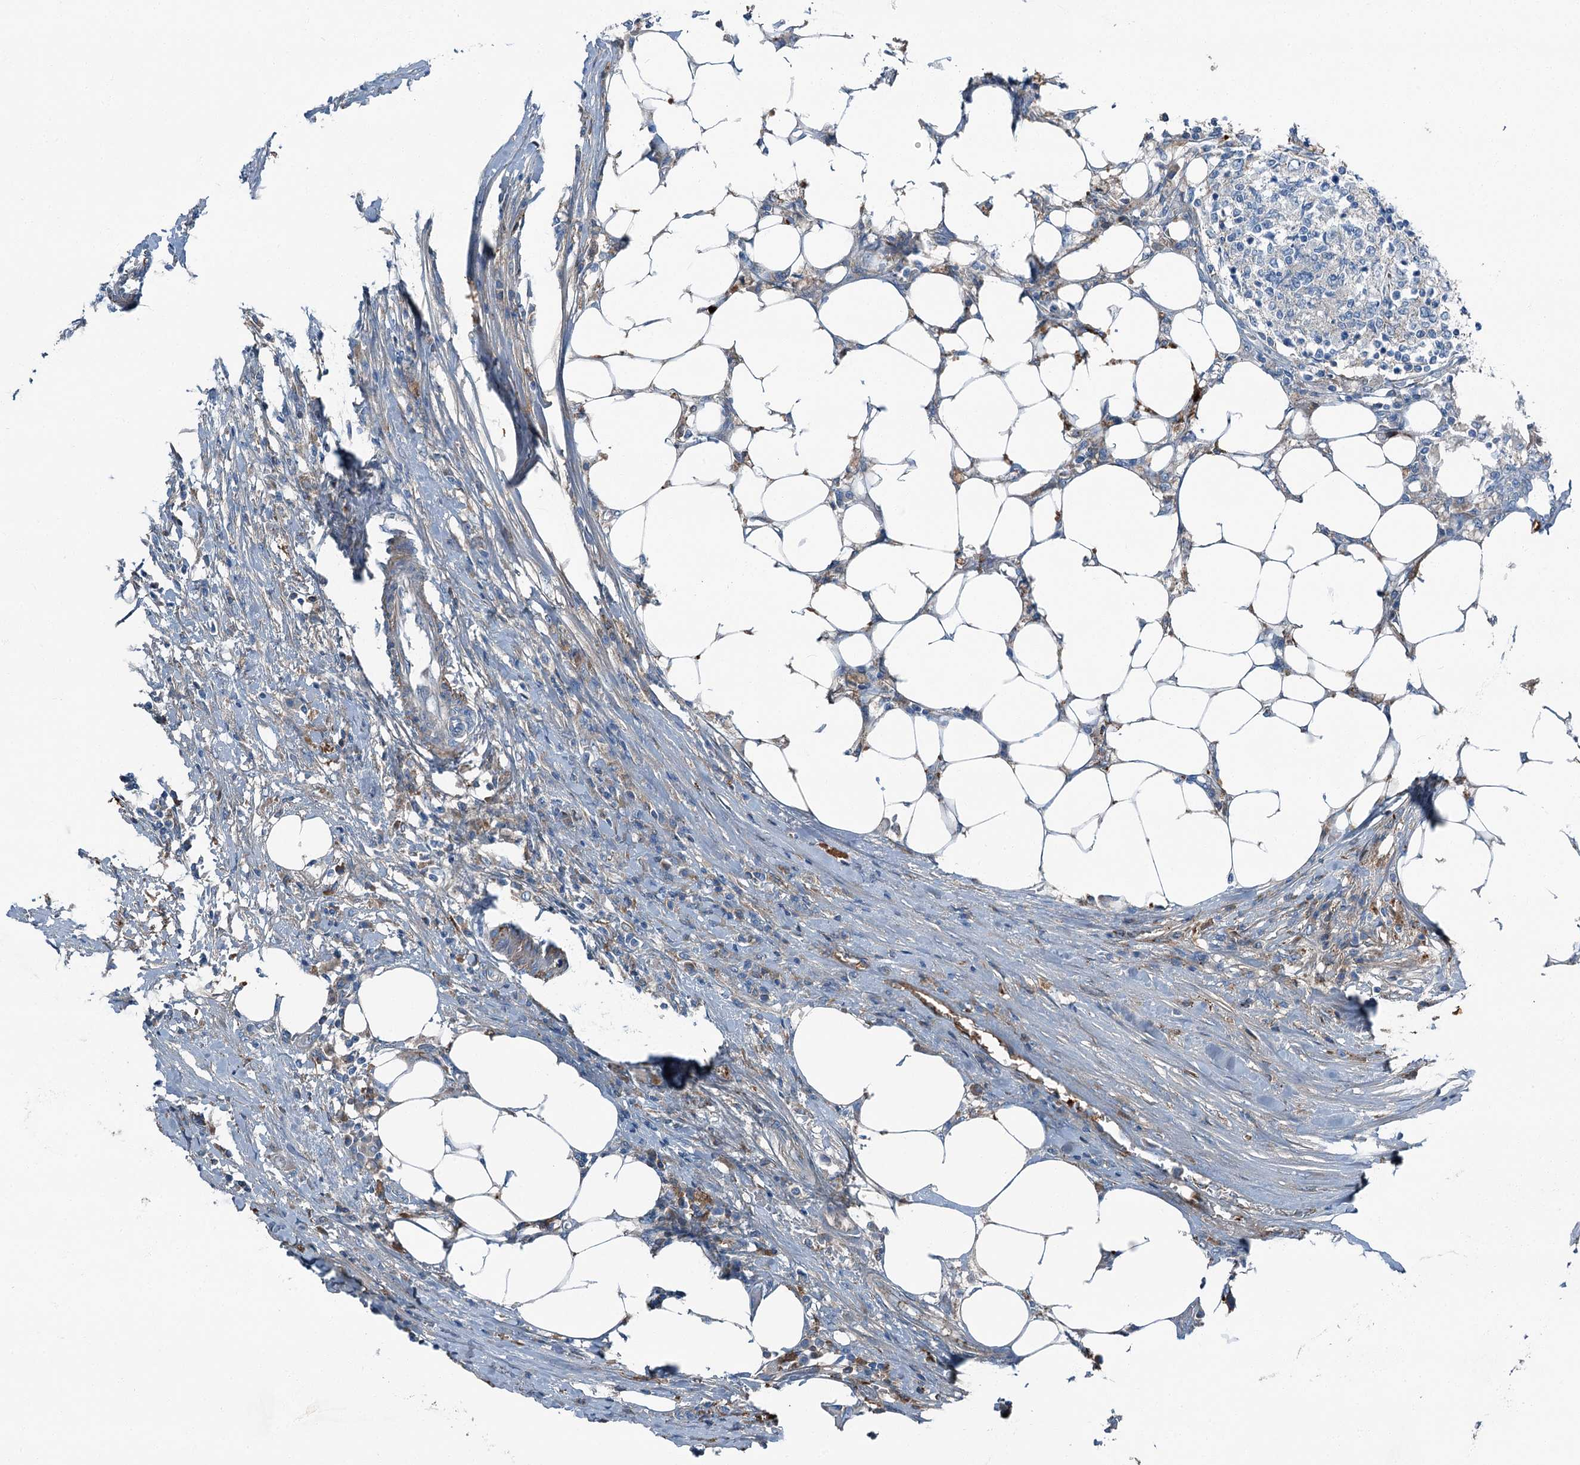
{"staining": {"intensity": "negative", "quantity": "none", "location": "none"}, "tissue": "colorectal cancer", "cell_type": "Tumor cells", "image_type": "cancer", "snomed": [{"axis": "morphology", "description": "Adenocarcinoma, NOS"}, {"axis": "topography", "description": "Colon"}], "caption": "Tumor cells show no significant positivity in adenocarcinoma (colorectal). (DAB IHC visualized using brightfield microscopy, high magnification).", "gene": "AXL", "patient": {"sex": "male", "age": 71}}